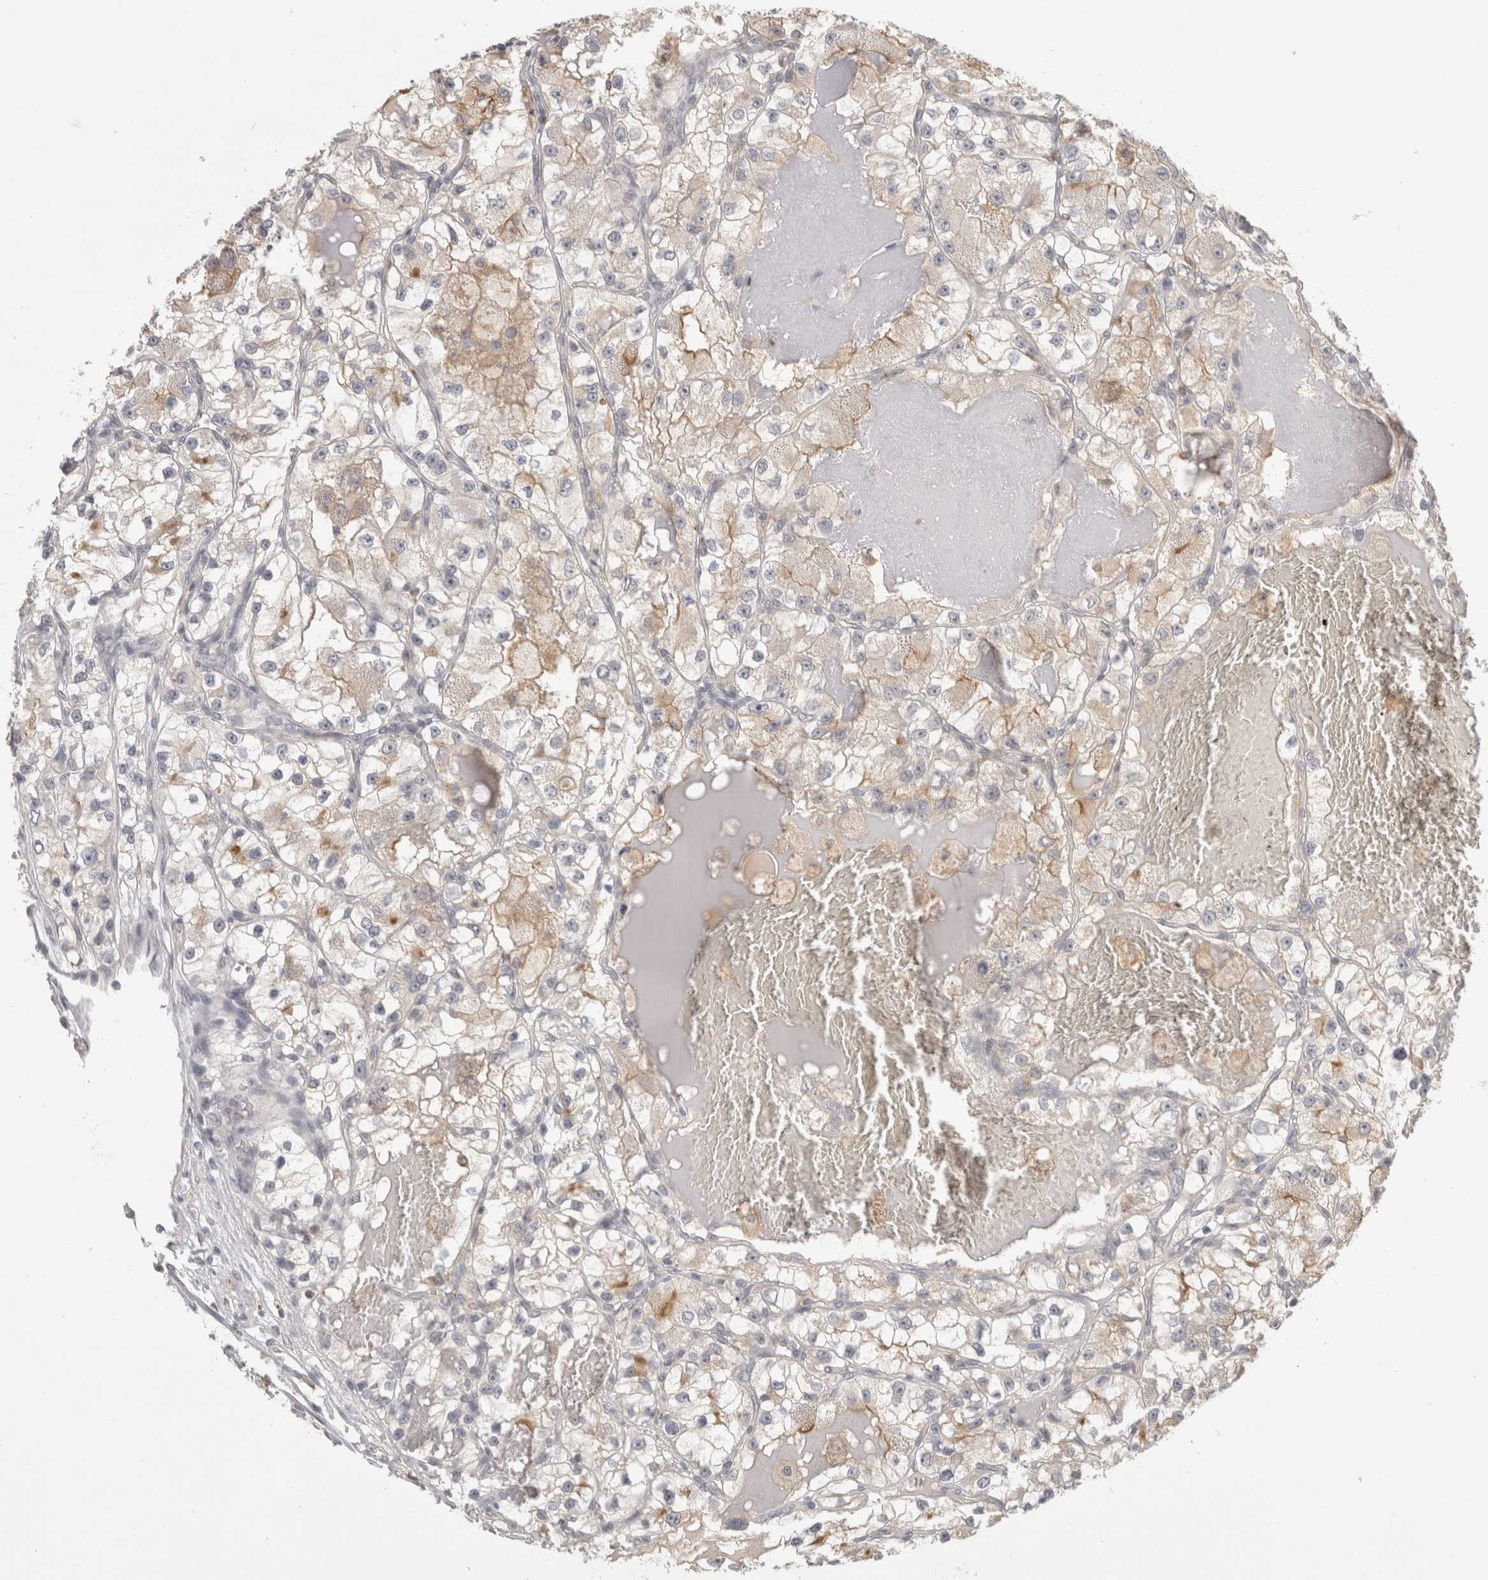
{"staining": {"intensity": "weak", "quantity": "<25%", "location": "cytoplasmic/membranous"}, "tissue": "renal cancer", "cell_type": "Tumor cells", "image_type": "cancer", "snomed": [{"axis": "morphology", "description": "Adenocarcinoma, NOS"}, {"axis": "topography", "description": "Kidney"}], "caption": "Protein analysis of adenocarcinoma (renal) exhibits no significant positivity in tumor cells. (DAB immunohistochemistry, high magnification).", "gene": "HAVCR2", "patient": {"sex": "female", "age": 57}}